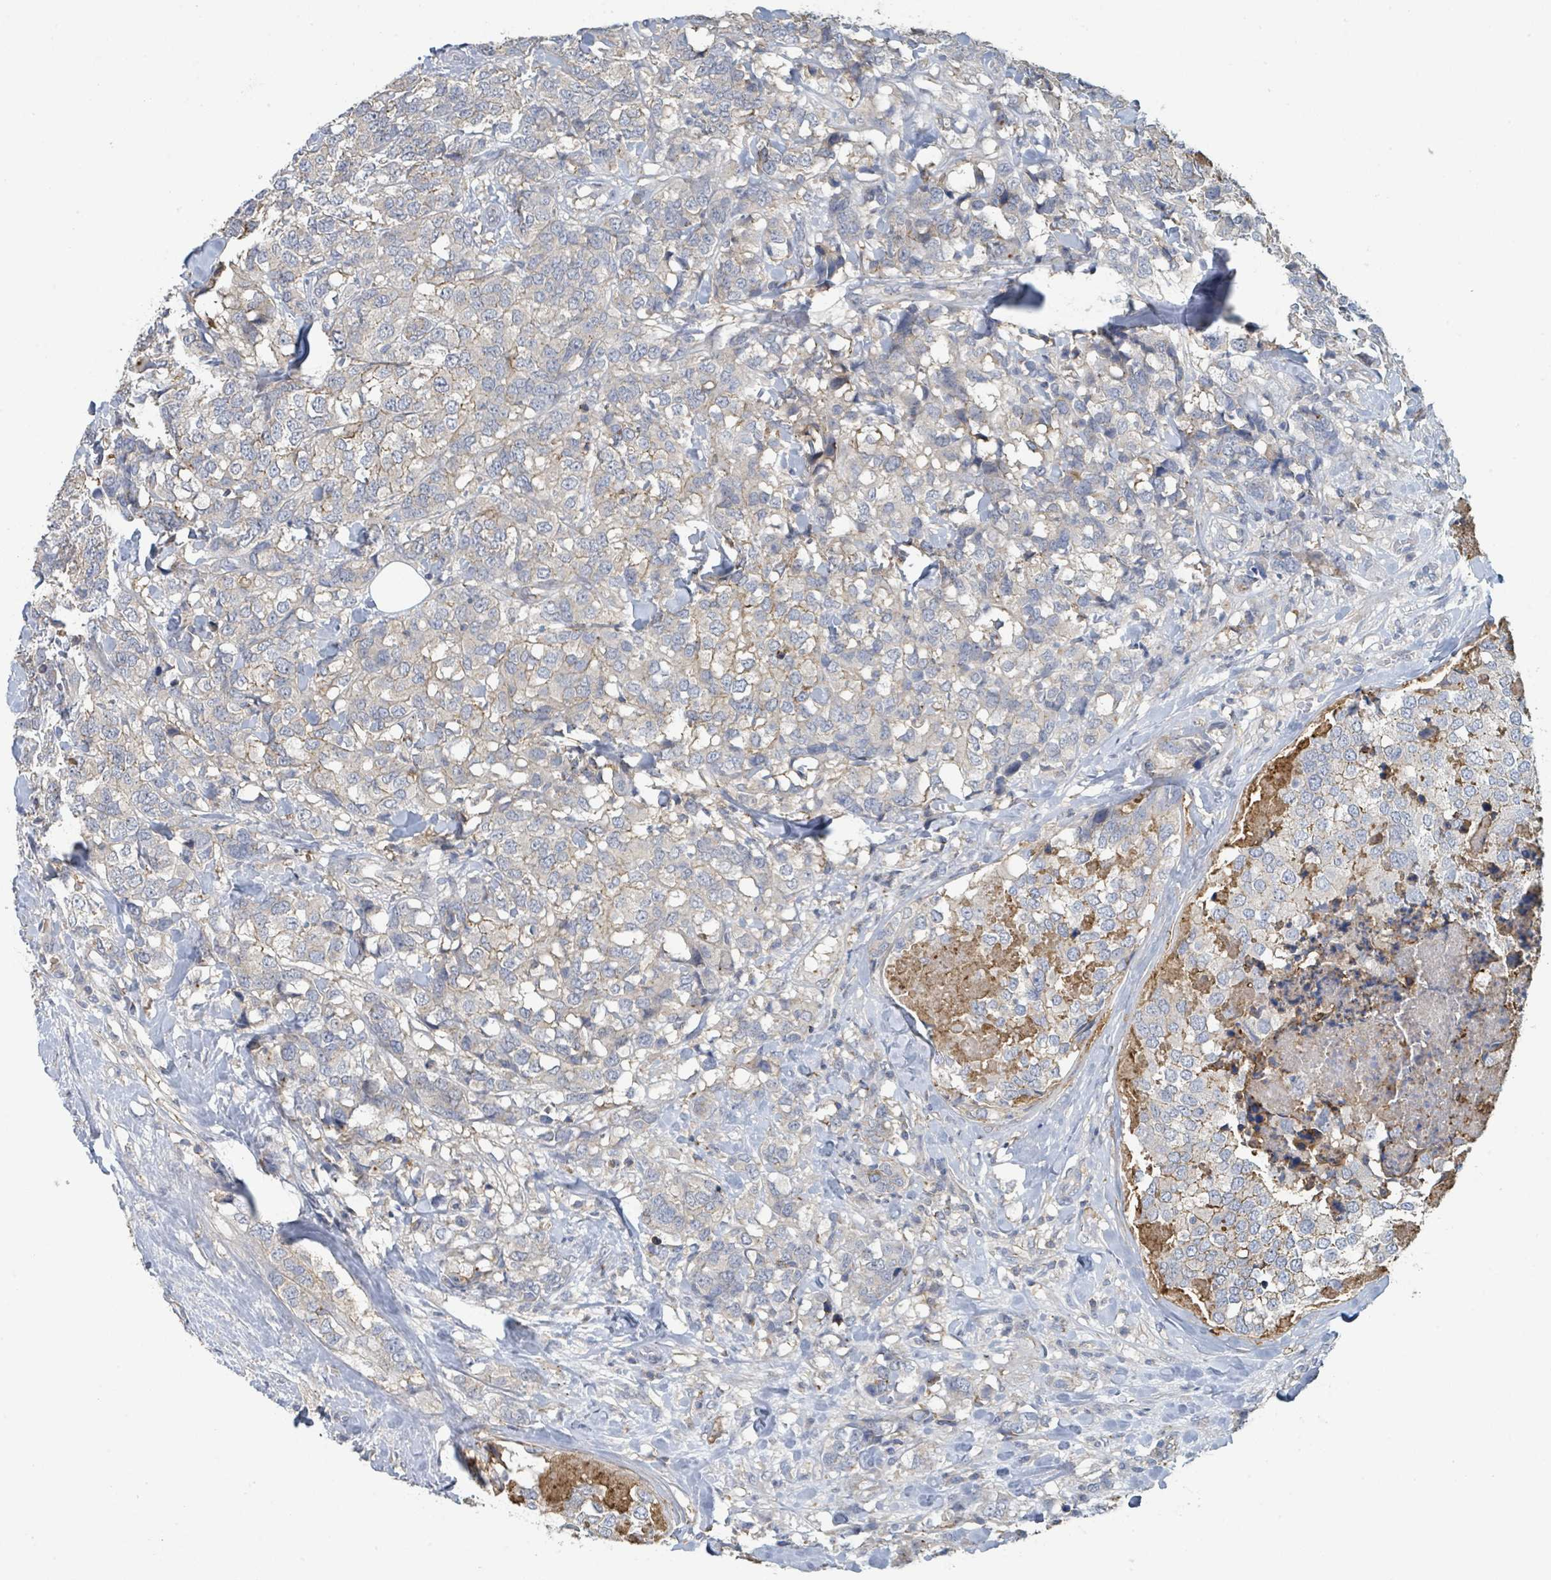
{"staining": {"intensity": "weak", "quantity": "<25%", "location": "cytoplasmic/membranous"}, "tissue": "breast cancer", "cell_type": "Tumor cells", "image_type": "cancer", "snomed": [{"axis": "morphology", "description": "Lobular carcinoma"}, {"axis": "topography", "description": "Breast"}], "caption": "Immunohistochemistry (IHC) histopathology image of neoplastic tissue: human breast cancer stained with DAB reveals no significant protein expression in tumor cells.", "gene": "LRRC42", "patient": {"sex": "female", "age": 59}}